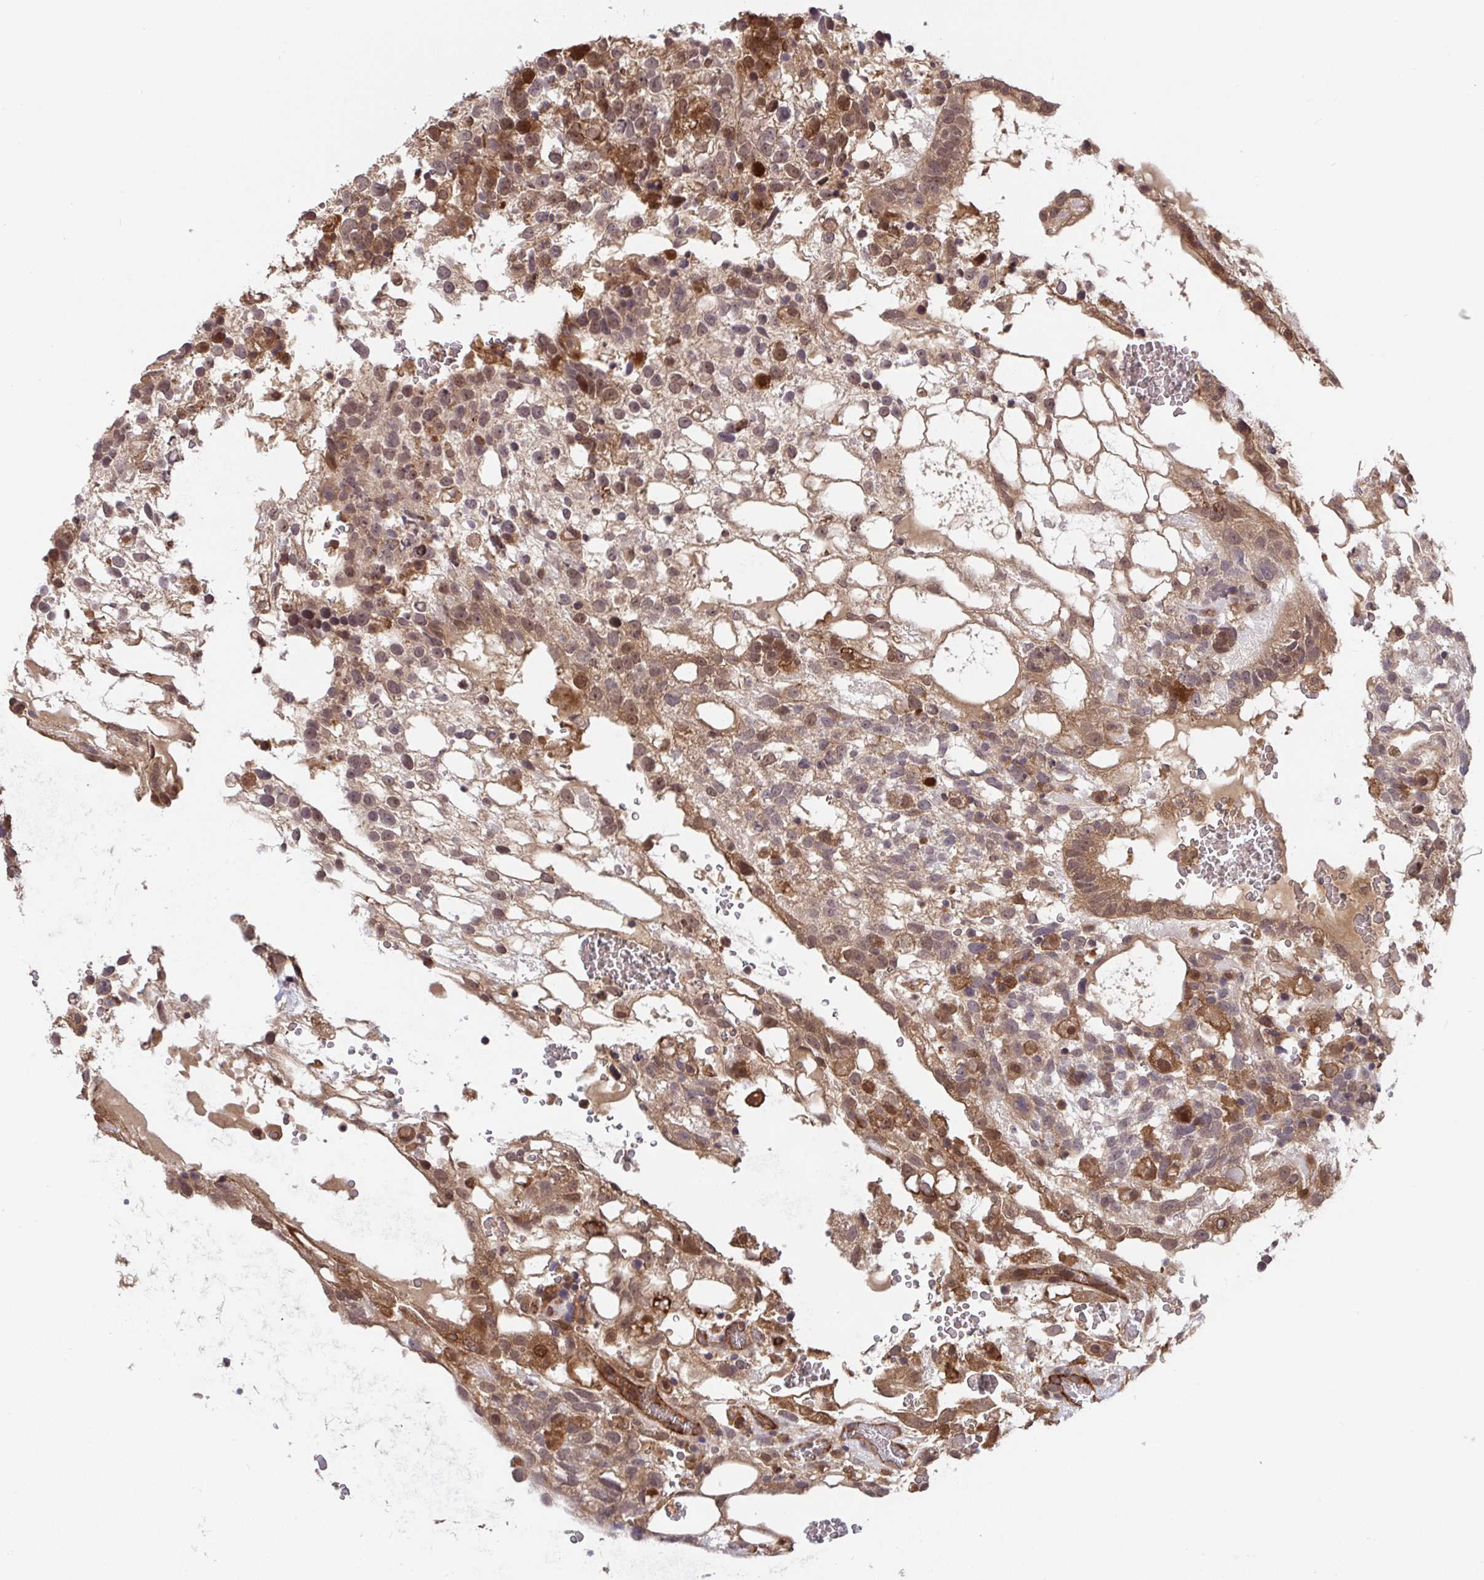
{"staining": {"intensity": "moderate", "quantity": ">75%", "location": "cytoplasmic/membranous,nuclear"}, "tissue": "testis cancer", "cell_type": "Tumor cells", "image_type": "cancer", "snomed": [{"axis": "morphology", "description": "Normal tissue, NOS"}, {"axis": "morphology", "description": "Carcinoma, Embryonal, NOS"}, {"axis": "topography", "description": "Testis"}], "caption": "This histopathology image demonstrates IHC staining of testis embryonal carcinoma, with medium moderate cytoplasmic/membranous and nuclear staining in about >75% of tumor cells.", "gene": "TIGAR", "patient": {"sex": "male", "age": 32}}